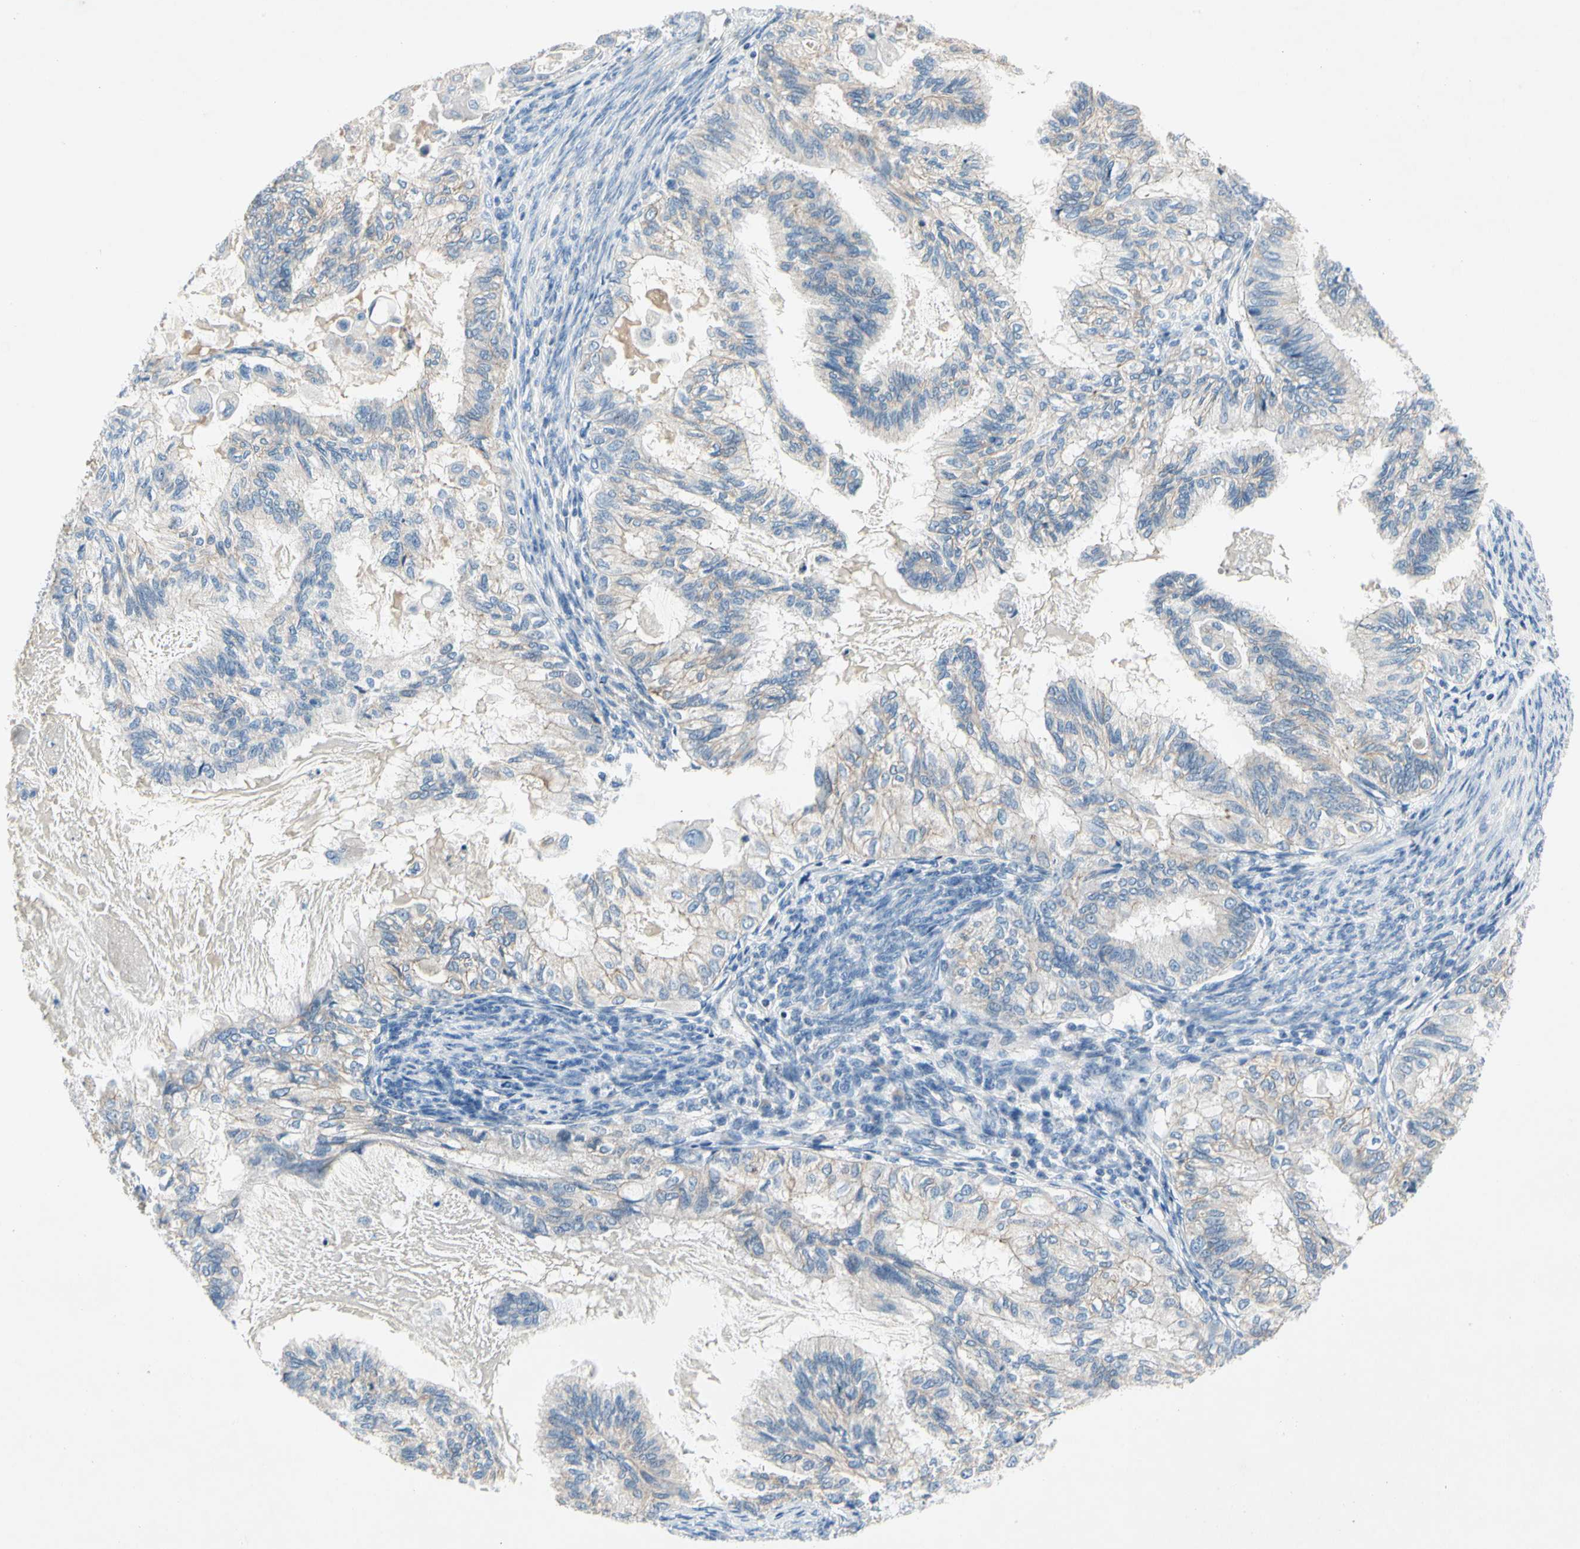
{"staining": {"intensity": "weak", "quantity": "<25%", "location": "cytoplasmic/membranous"}, "tissue": "cervical cancer", "cell_type": "Tumor cells", "image_type": "cancer", "snomed": [{"axis": "morphology", "description": "Normal tissue, NOS"}, {"axis": "morphology", "description": "Adenocarcinoma, NOS"}, {"axis": "topography", "description": "Cervix"}, {"axis": "topography", "description": "Endometrium"}], "caption": "Histopathology image shows no significant protein staining in tumor cells of cervical adenocarcinoma.", "gene": "CA14", "patient": {"sex": "female", "age": 86}}